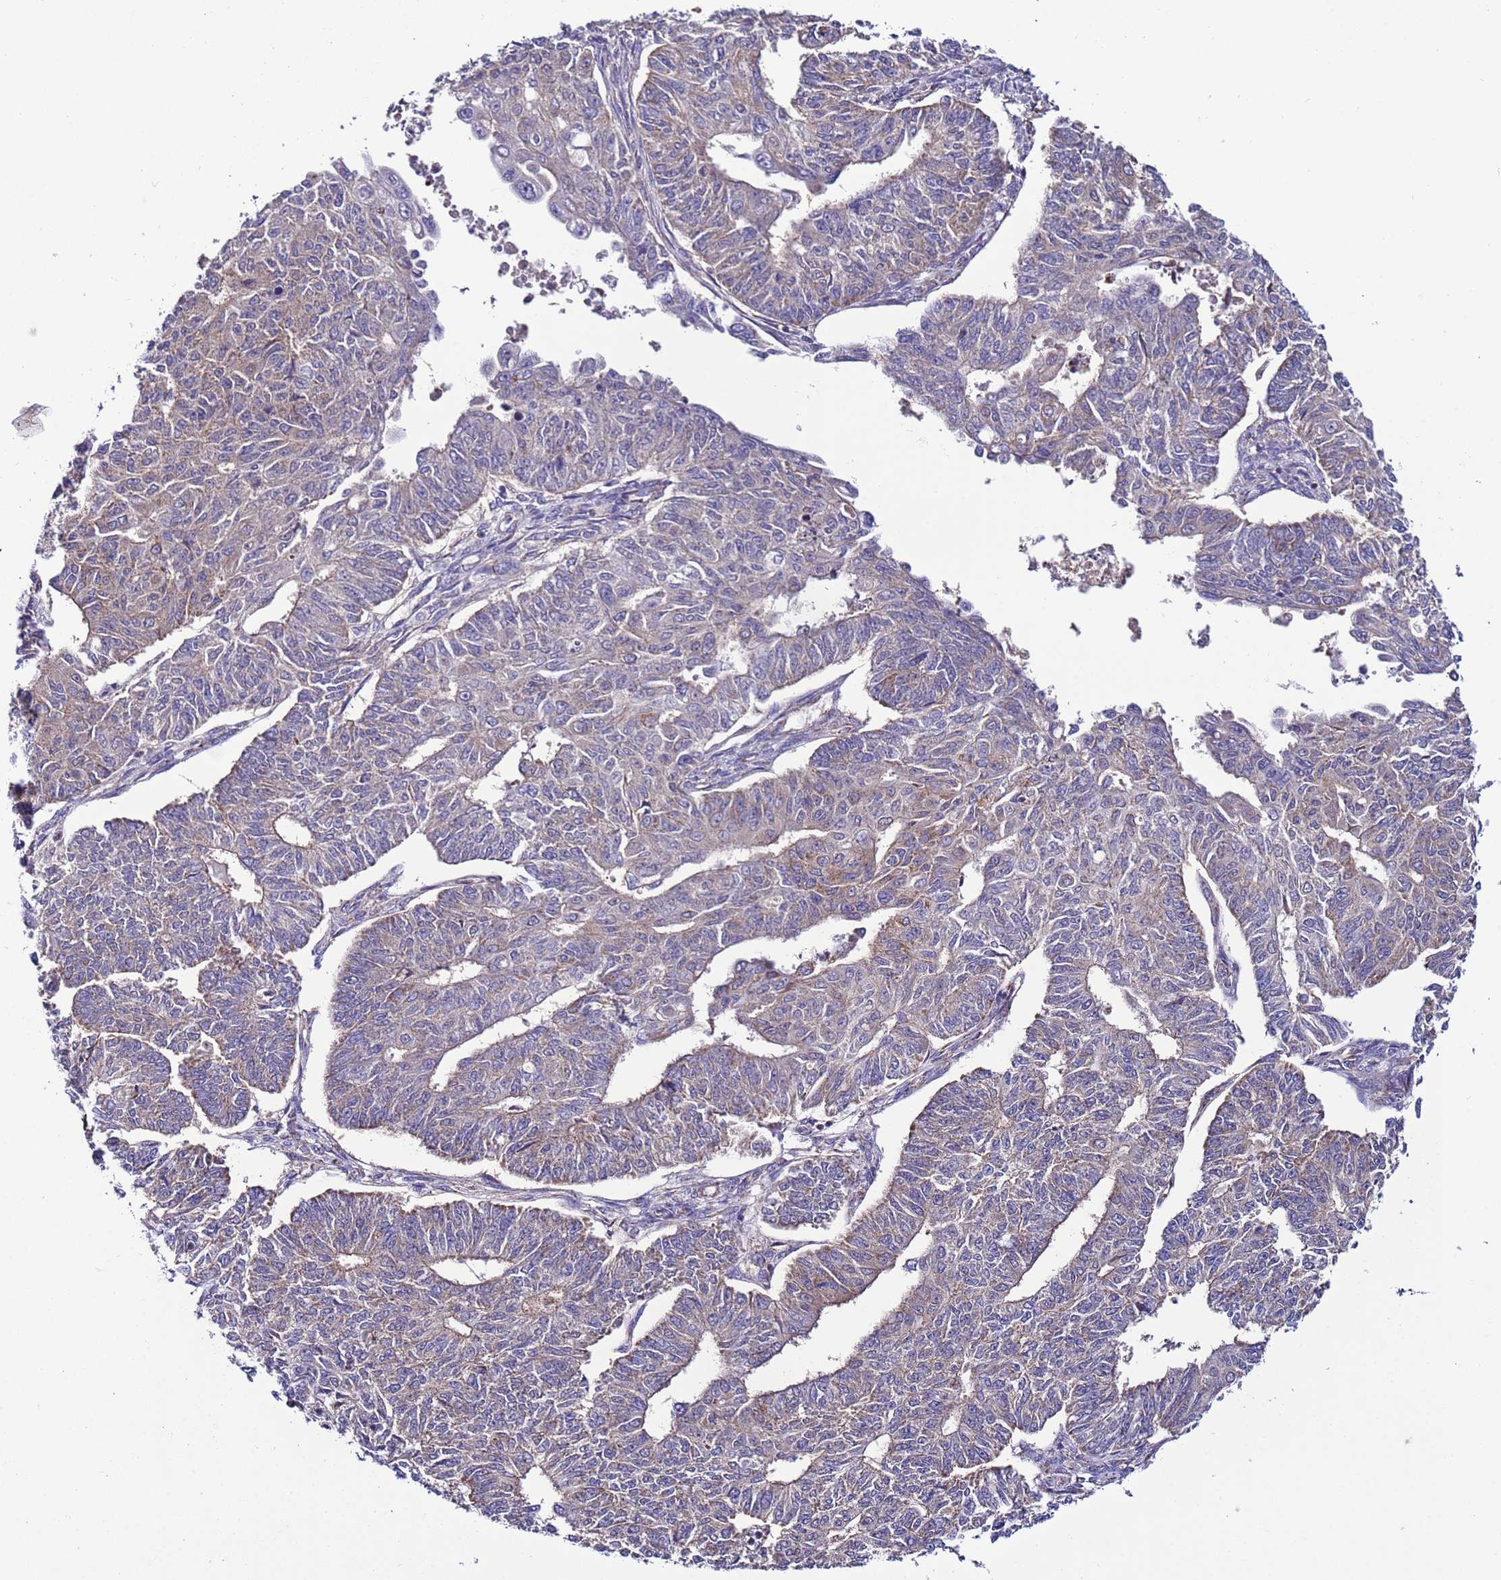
{"staining": {"intensity": "weak", "quantity": "25%-75%", "location": "cytoplasmic/membranous"}, "tissue": "endometrial cancer", "cell_type": "Tumor cells", "image_type": "cancer", "snomed": [{"axis": "morphology", "description": "Adenocarcinoma, NOS"}, {"axis": "topography", "description": "Endometrium"}], "caption": "Human endometrial adenocarcinoma stained with a brown dye exhibits weak cytoplasmic/membranous positive staining in approximately 25%-75% of tumor cells.", "gene": "UEVLD", "patient": {"sex": "female", "age": 32}}